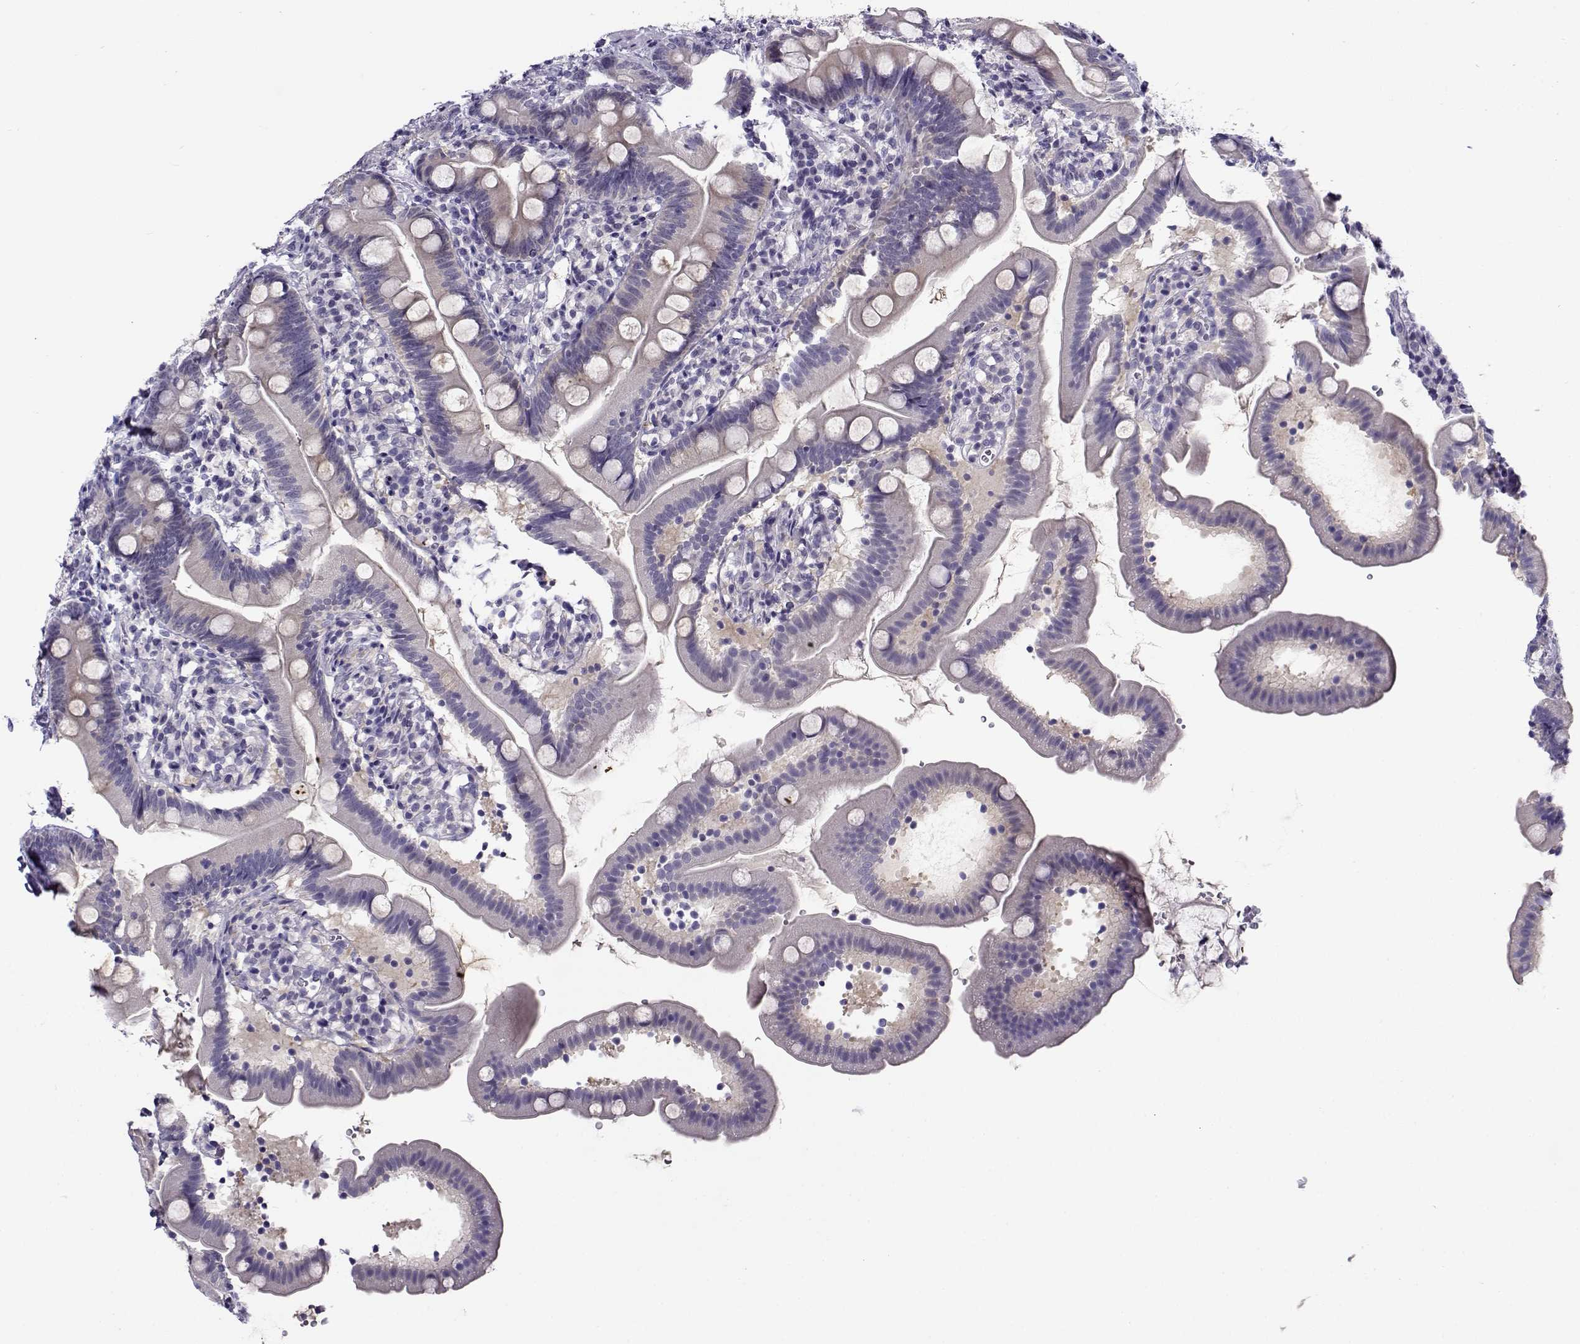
{"staining": {"intensity": "negative", "quantity": "none", "location": "none"}, "tissue": "duodenum", "cell_type": "Glandular cells", "image_type": "normal", "snomed": [{"axis": "morphology", "description": "Normal tissue, NOS"}, {"axis": "topography", "description": "Duodenum"}], "caption": "A high-resolution histopathology image shows immunohistochemistry staining of unremarkable duodenum, which shows no significant positivity in glandular cells. Brightfield microscopy of immunohistochemistry stained with DAB (brown) and hematoxylin (blue), captured at high magnification.", "gene": "FEZF1", "patient": {"sex": "female", "age": 67}}